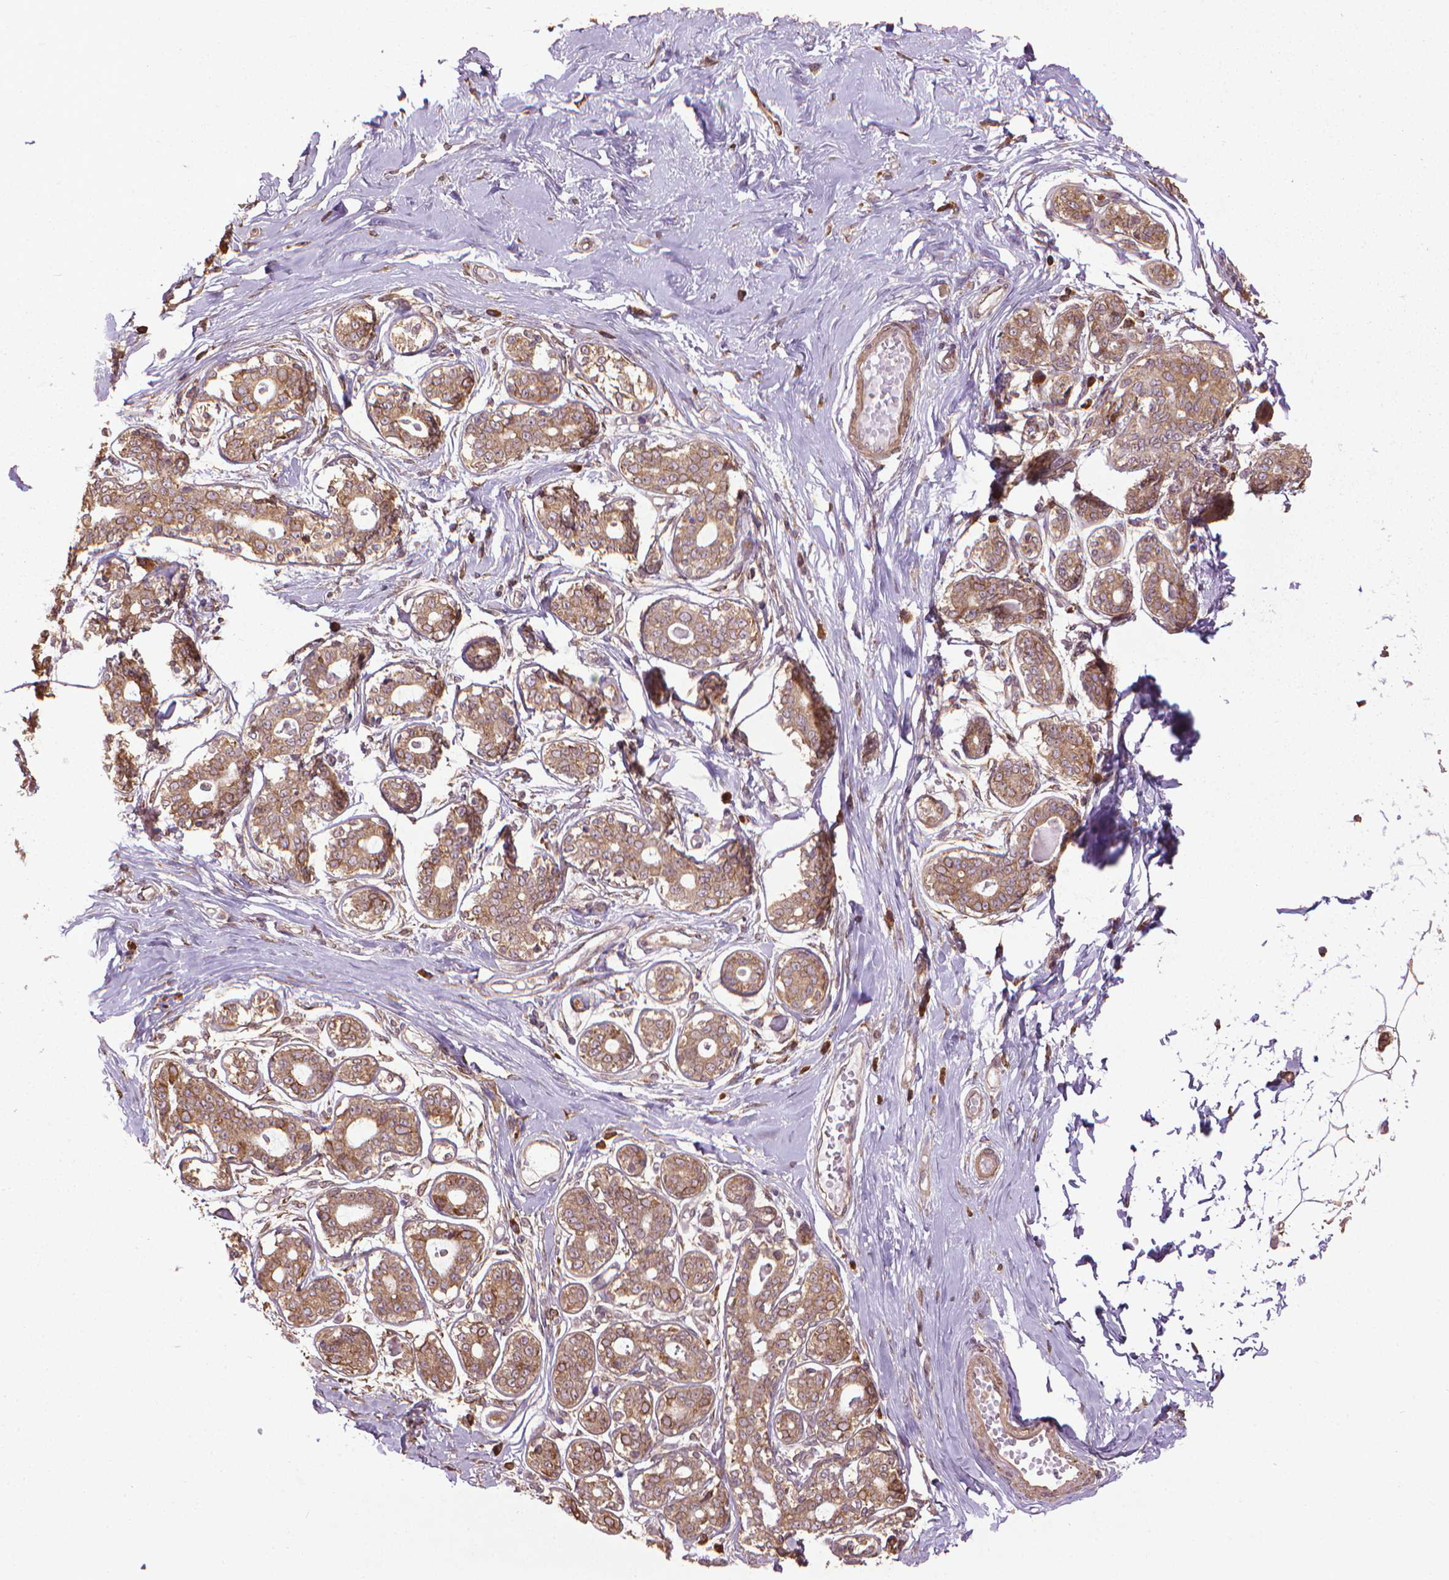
{"staining": {"intensity": "negative", "quantity": "none", "location": "none"}, "tissue": "breast", "cell_type": "Adipocytes", "image_type": "normal", "snomed": [{"axis": "morphology", "description": "Normal tissue, NOS"}, {"axis": "topography", "description": "Skin"}, {"axis": "topography", "description": "Breast"}], "caption": "IHC image of benign human breast stained for a protein (brown), which exhibits no expression in adipocytes.", "gene": "GAS1", "patient": {"sex": "female", "age": 43}}